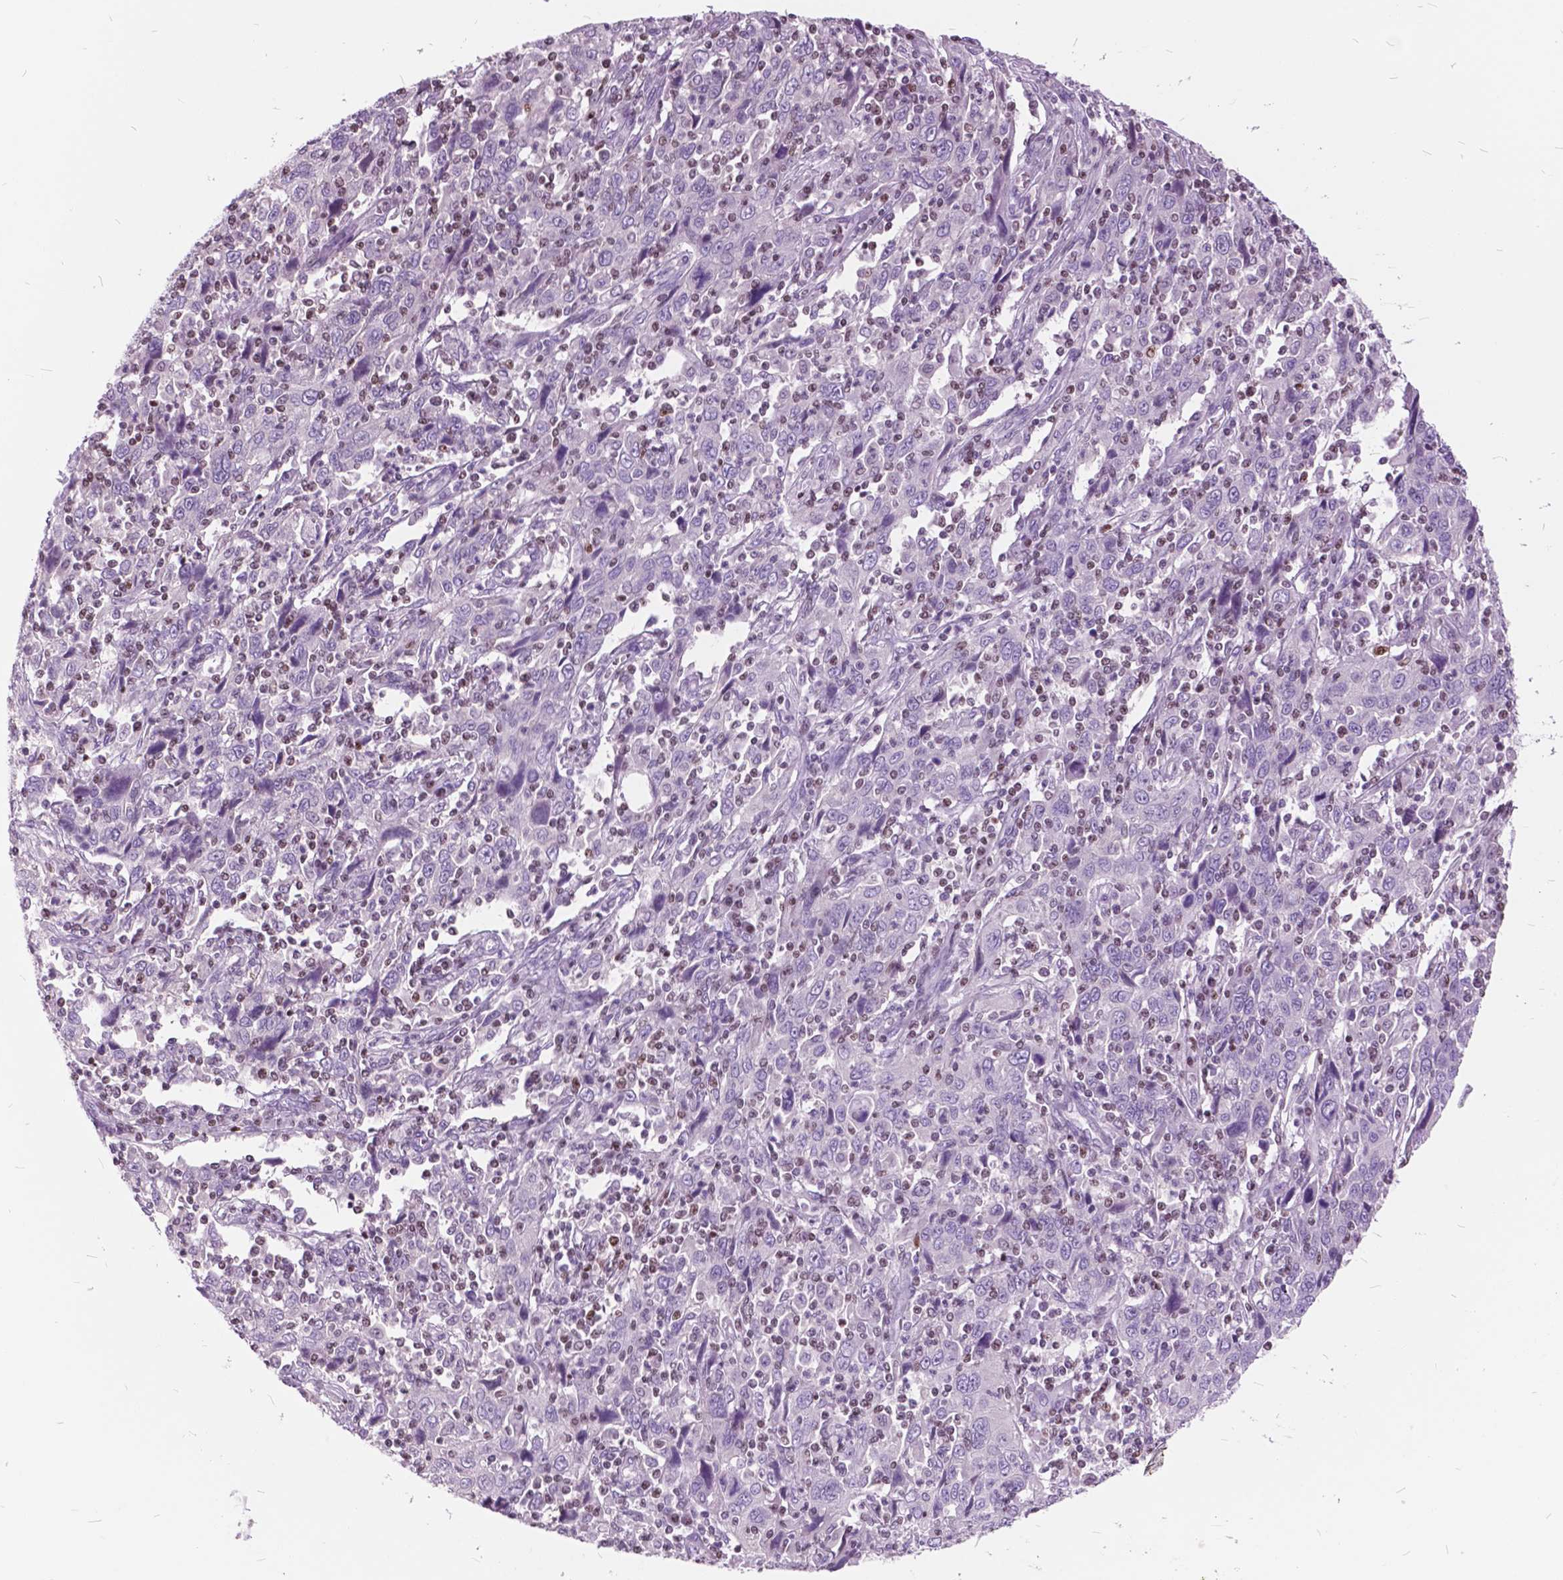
{"staining": {"intensity": "negative", "quantity": "none", "location": "none"}, "tissue": "cervical cancer", "cell_type": "Tumor cells", "image_type": "cancer", "snomed": [{"axis": "morphology", "description": "Squamous cell carcinoma, NOS"}, {"axis": "topography", "description": "Cervix"}], "caption": "Immunohistochemistry photomicrograph of human cervical squamous cell carcinoma stained for a protein (brown), which reveals no staining in tumor cells. The staining was performed using DAB (3,3'-diaminobenzidine) to visualize the protein expression in brown, while the nuclei were stained in blue with hematoxylin (Magnification: 20x).", "gene": "SP140", "patient": {"sex": "female", "age": 46}}